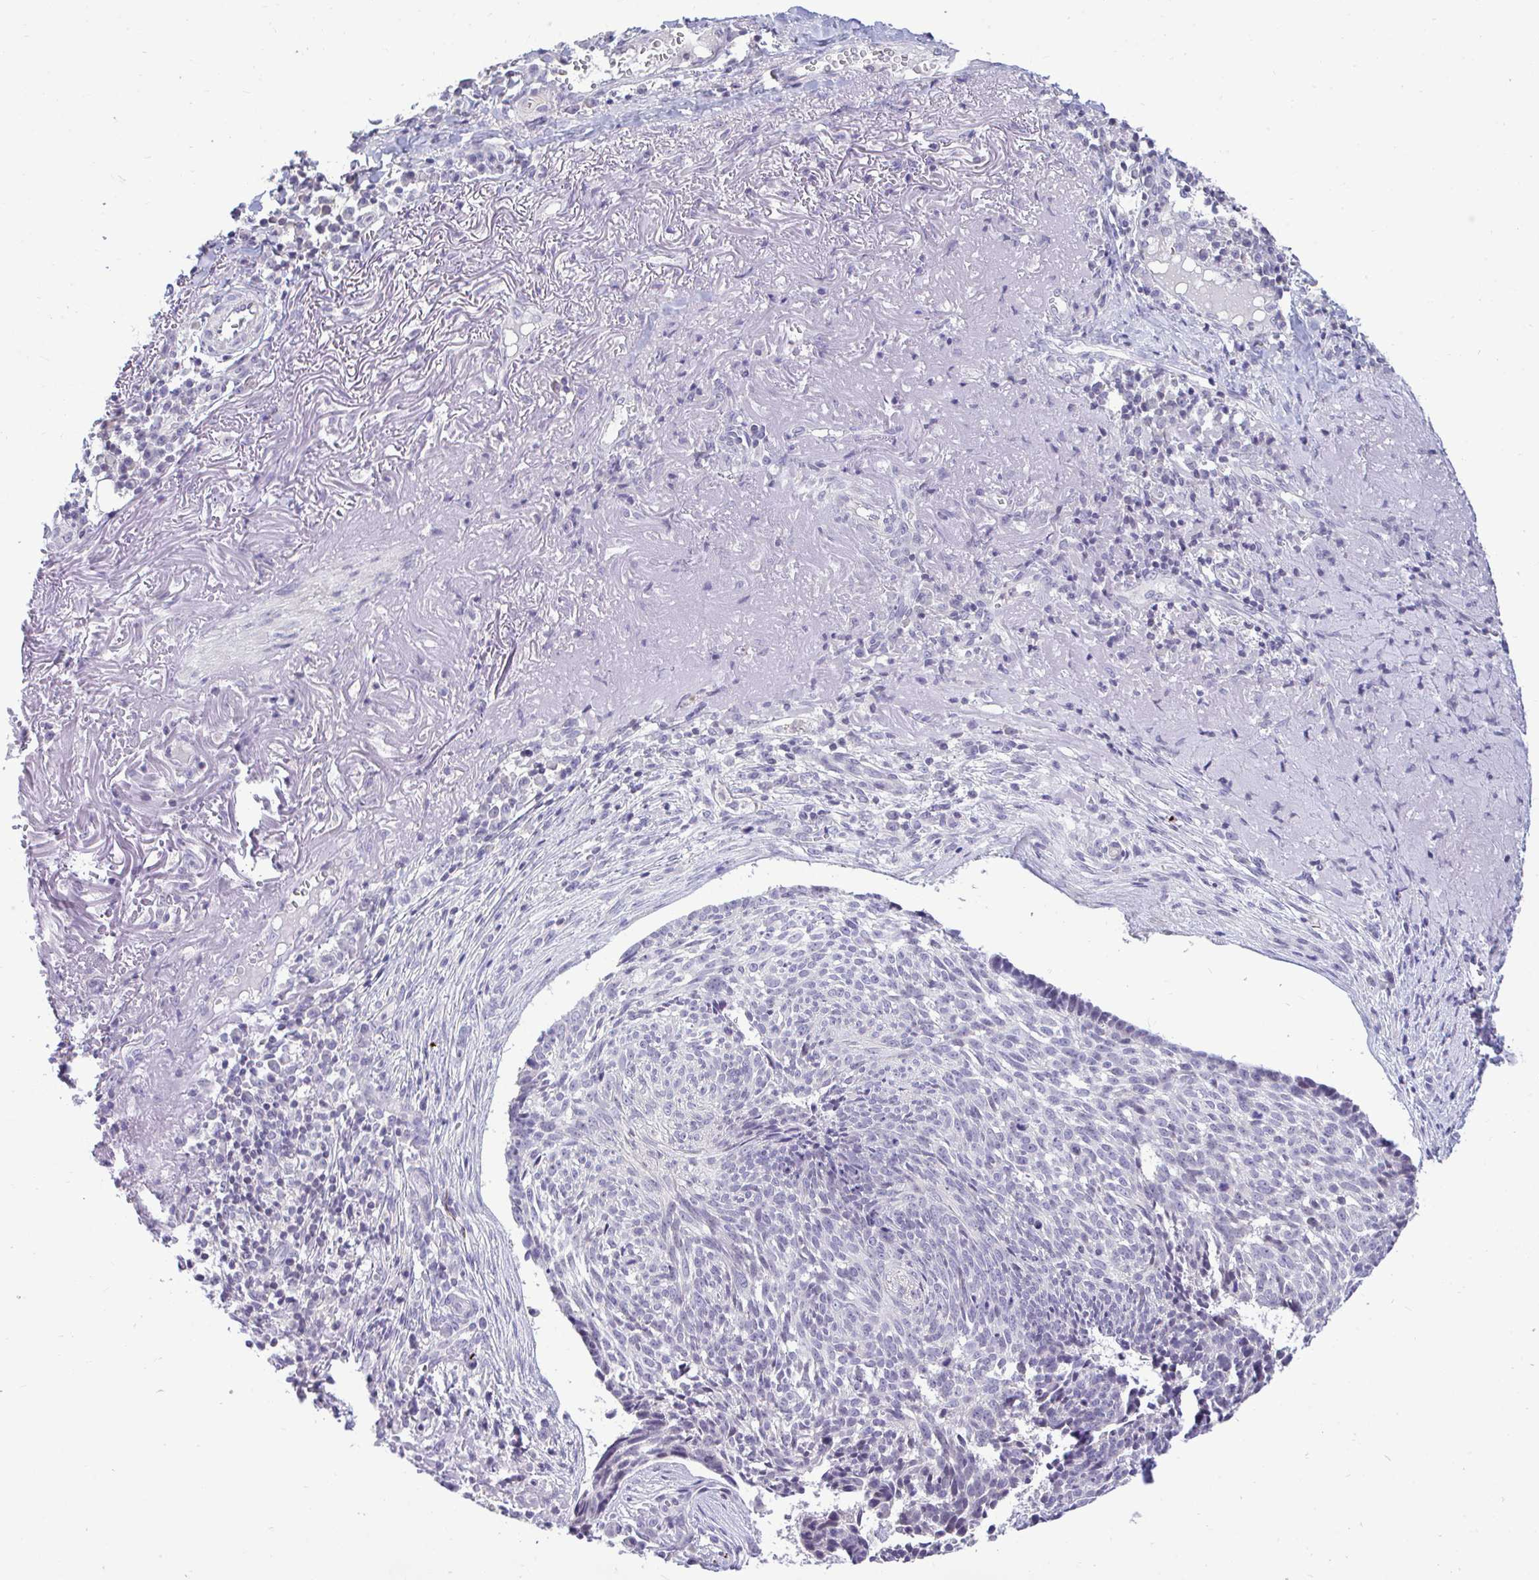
{"staining": {"intensity": "negative", "quantity": "none", "location": "none"}, "tissue": "skin cancer", "cell_type": "Tumor cells", "image_type": "cancer", "snomed": [{"axis": "morphology", "description": "Basal cell carcinoma"}, {"axis": "topography", "description": "Skin"}, {"axis": "topography", "description": "Skin of face"}], "caption": "The immunohistochemistry image has no significant positivity in tumor cells of basal cell carcinoma (skin) tissue.", "gene": "PIGK", "patient": {"sex": "female", "age": 95}}